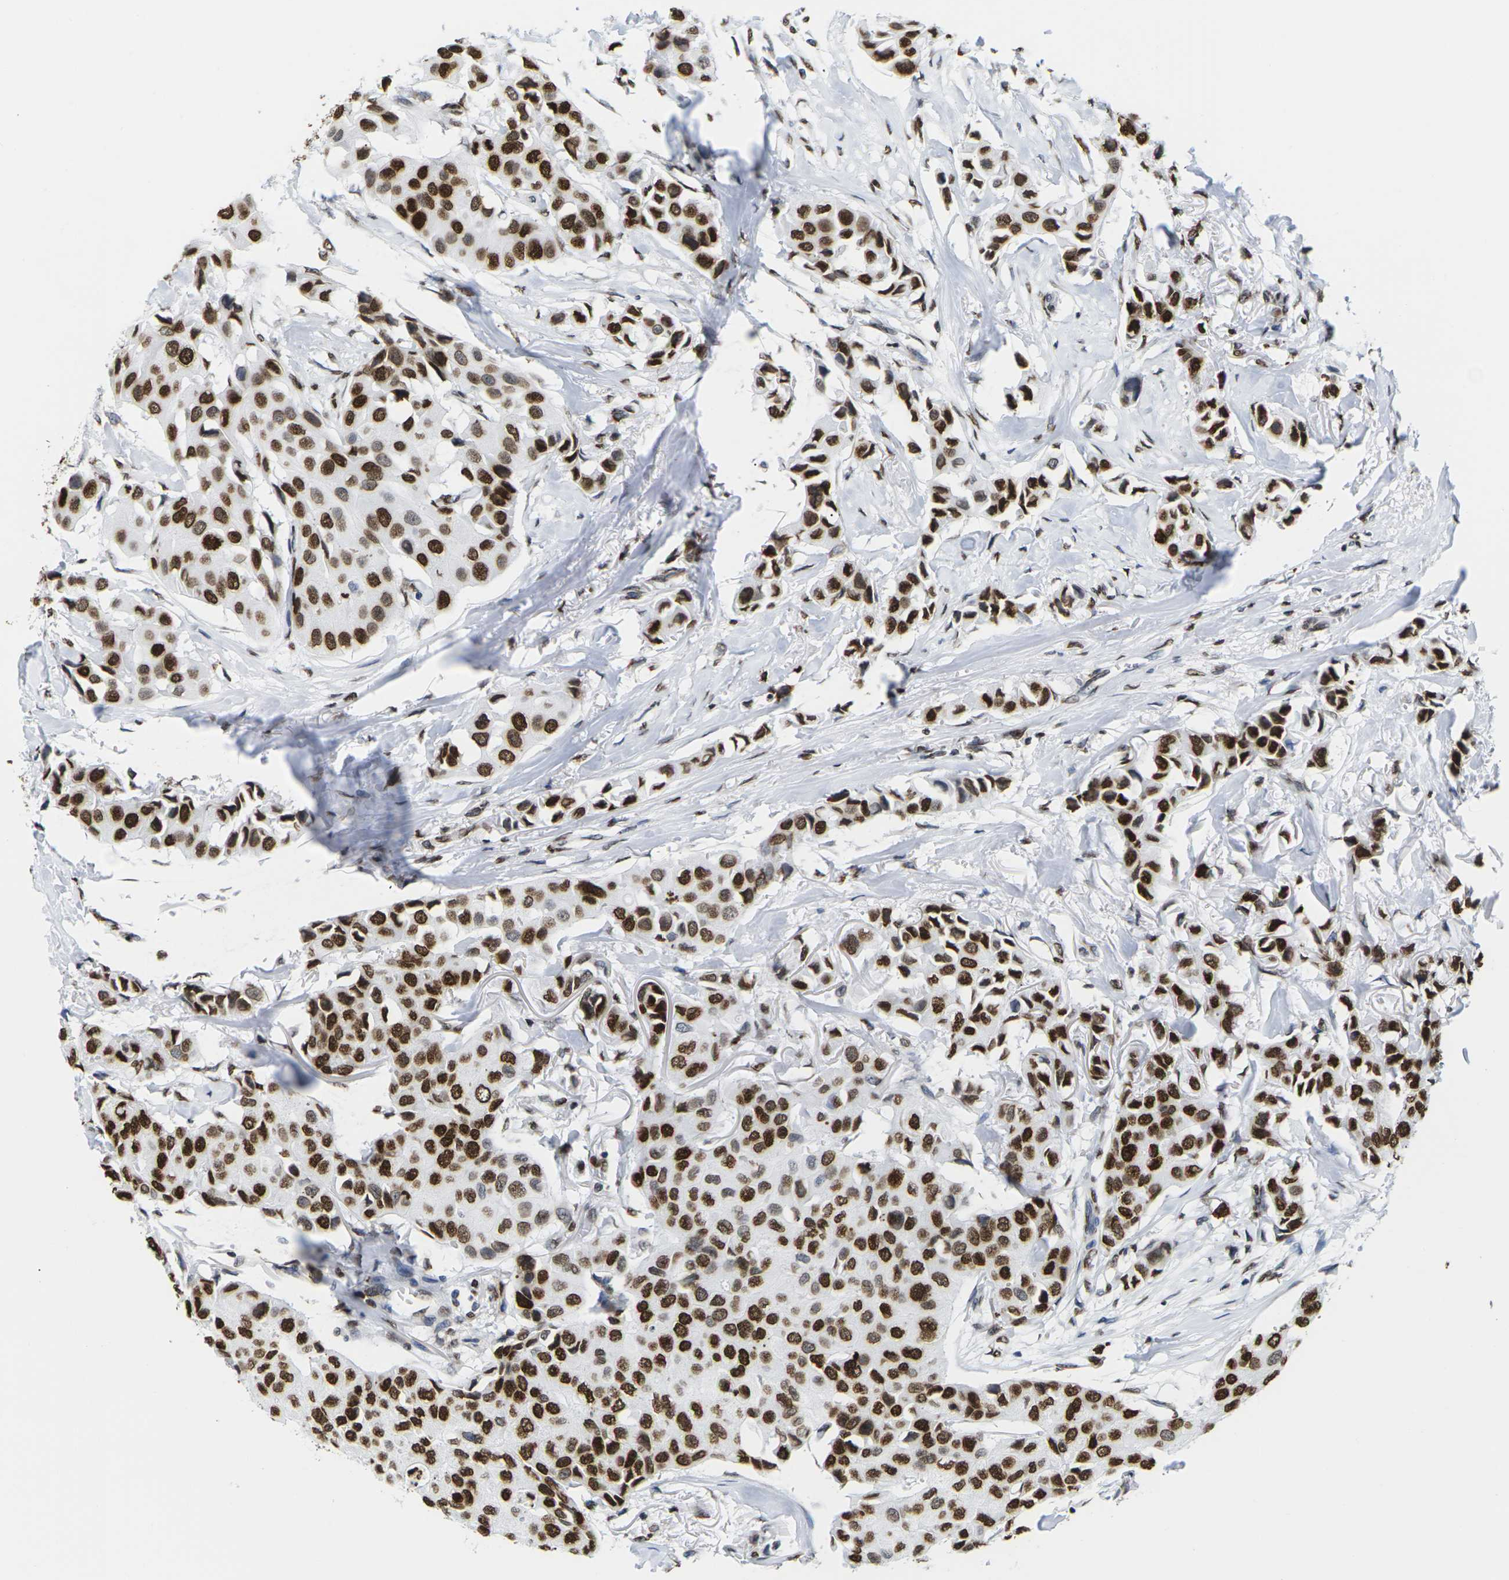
{"staining": {"intensity": "strong", "quantity": ">75%", "location": "cytoplasmic/membranous,nuclear"}, "tissue": "breast cancer", "cell_type": "Tumor cells", "image_type": "cancer", "snomed": [{"axis": "morphology", "description": "Duct carcinoma"}, {"axis": "topography", "description": "Breast"}], "caption": "Human breast infiltrating ductal carcinoma stained for a protein (brown) shows strong cytoplasmic/membranous and nuclear positive expression in about >75% of tumor cells.", "gene": "H2AC21", "patient": {"sex": "female", "age": 80}}